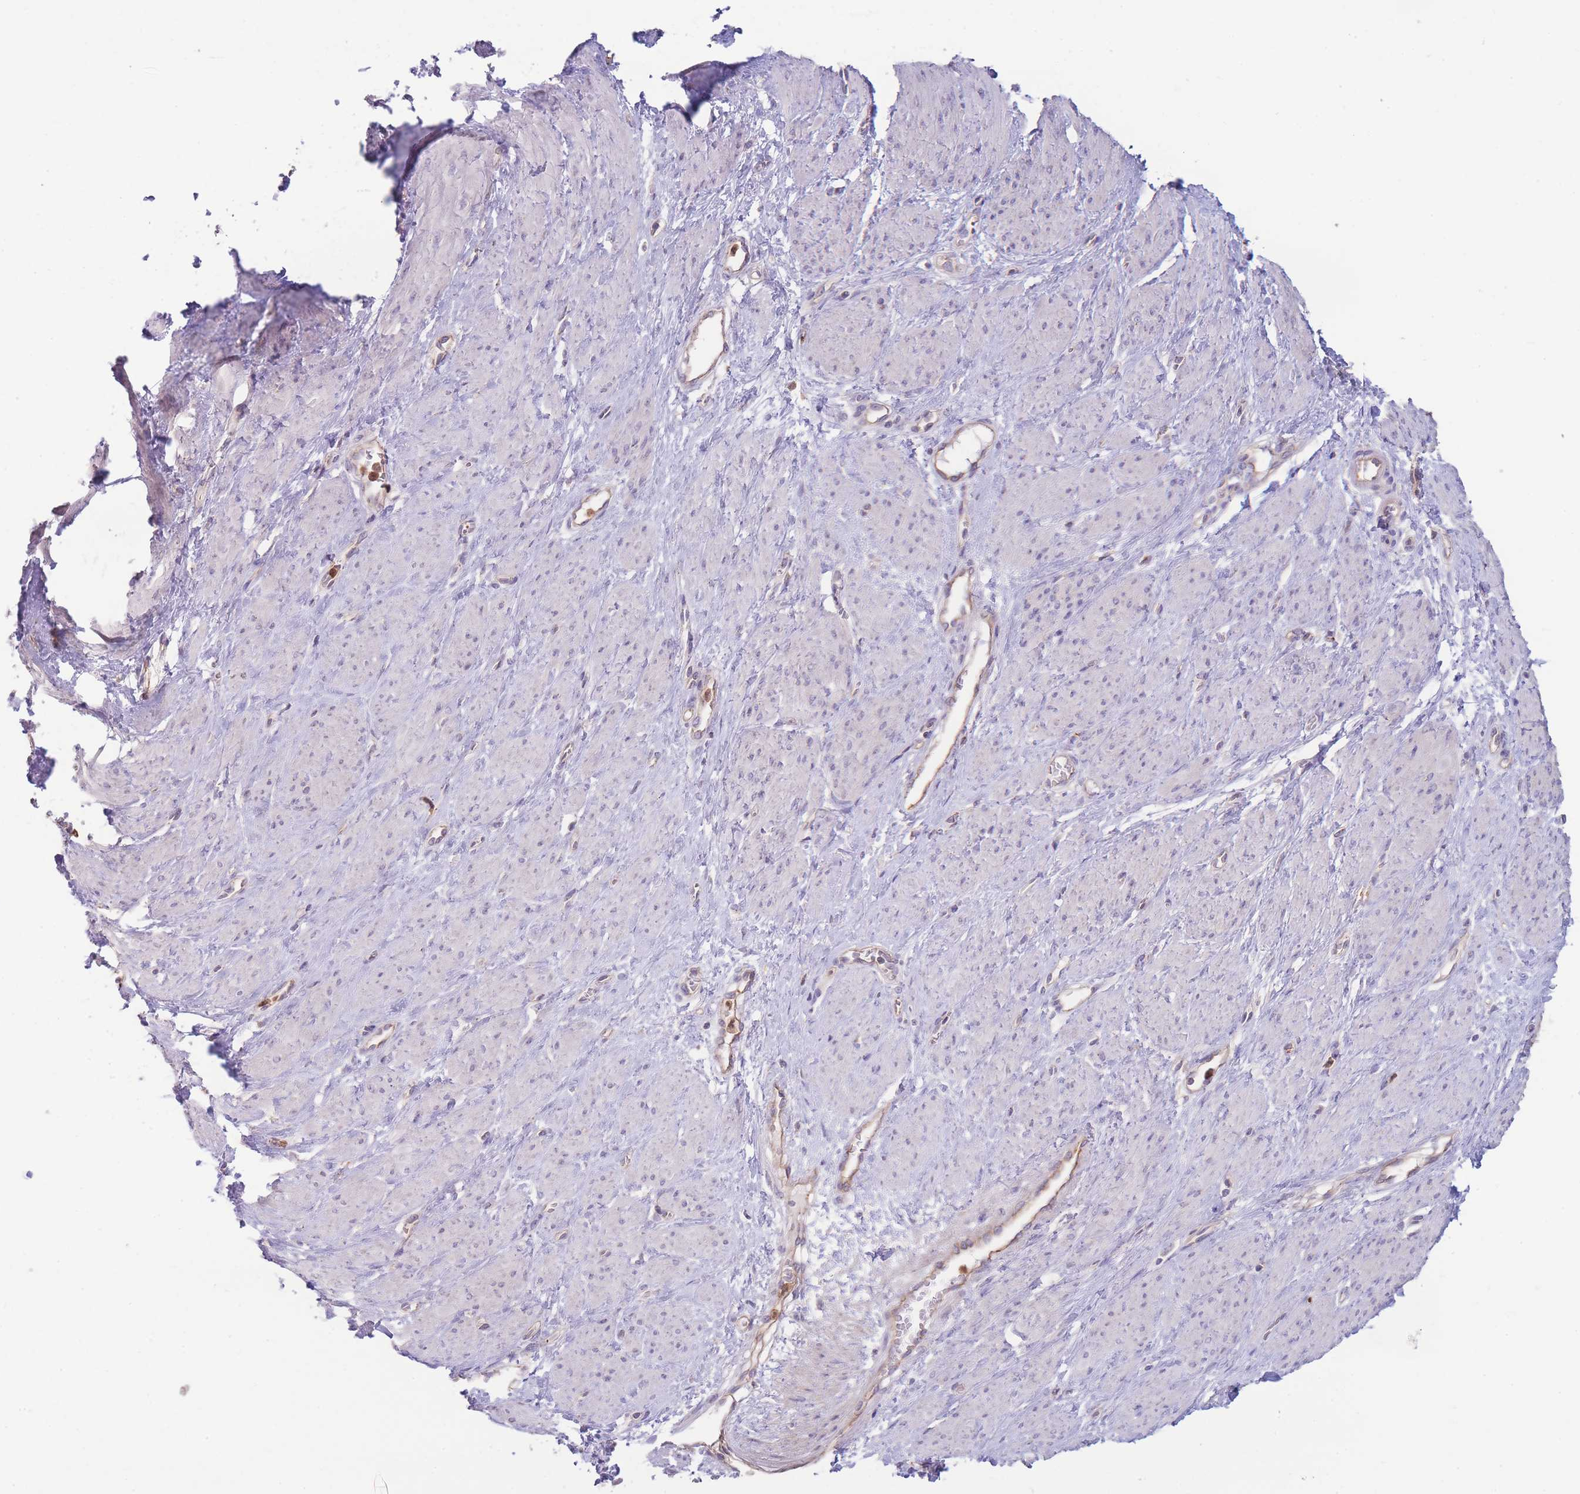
{"staining": {"intensity": "negative", "quantity": "none", "location": "none"}, "tissue": "smooth muscle", "cell_type": "Smooth muscle cells", "image_type": "normal", "snomed": [{"axis": "morphology", "description": "Normal tissue, NOS"}, {"axis": "topography", "description": "Smooth muscle"}, {"axis": "topography", "description": "Uterus"}], "caption": "This histopathology image is of unremarkable smooth muscle stained with immunohistochemistry (IHC) to label a protein in brown with the nuclei are counter-stained blue. There is no expression in smooth muscle cells.", "gene": "STEAP3", "patient": {"sex": "female", "age": 39}}